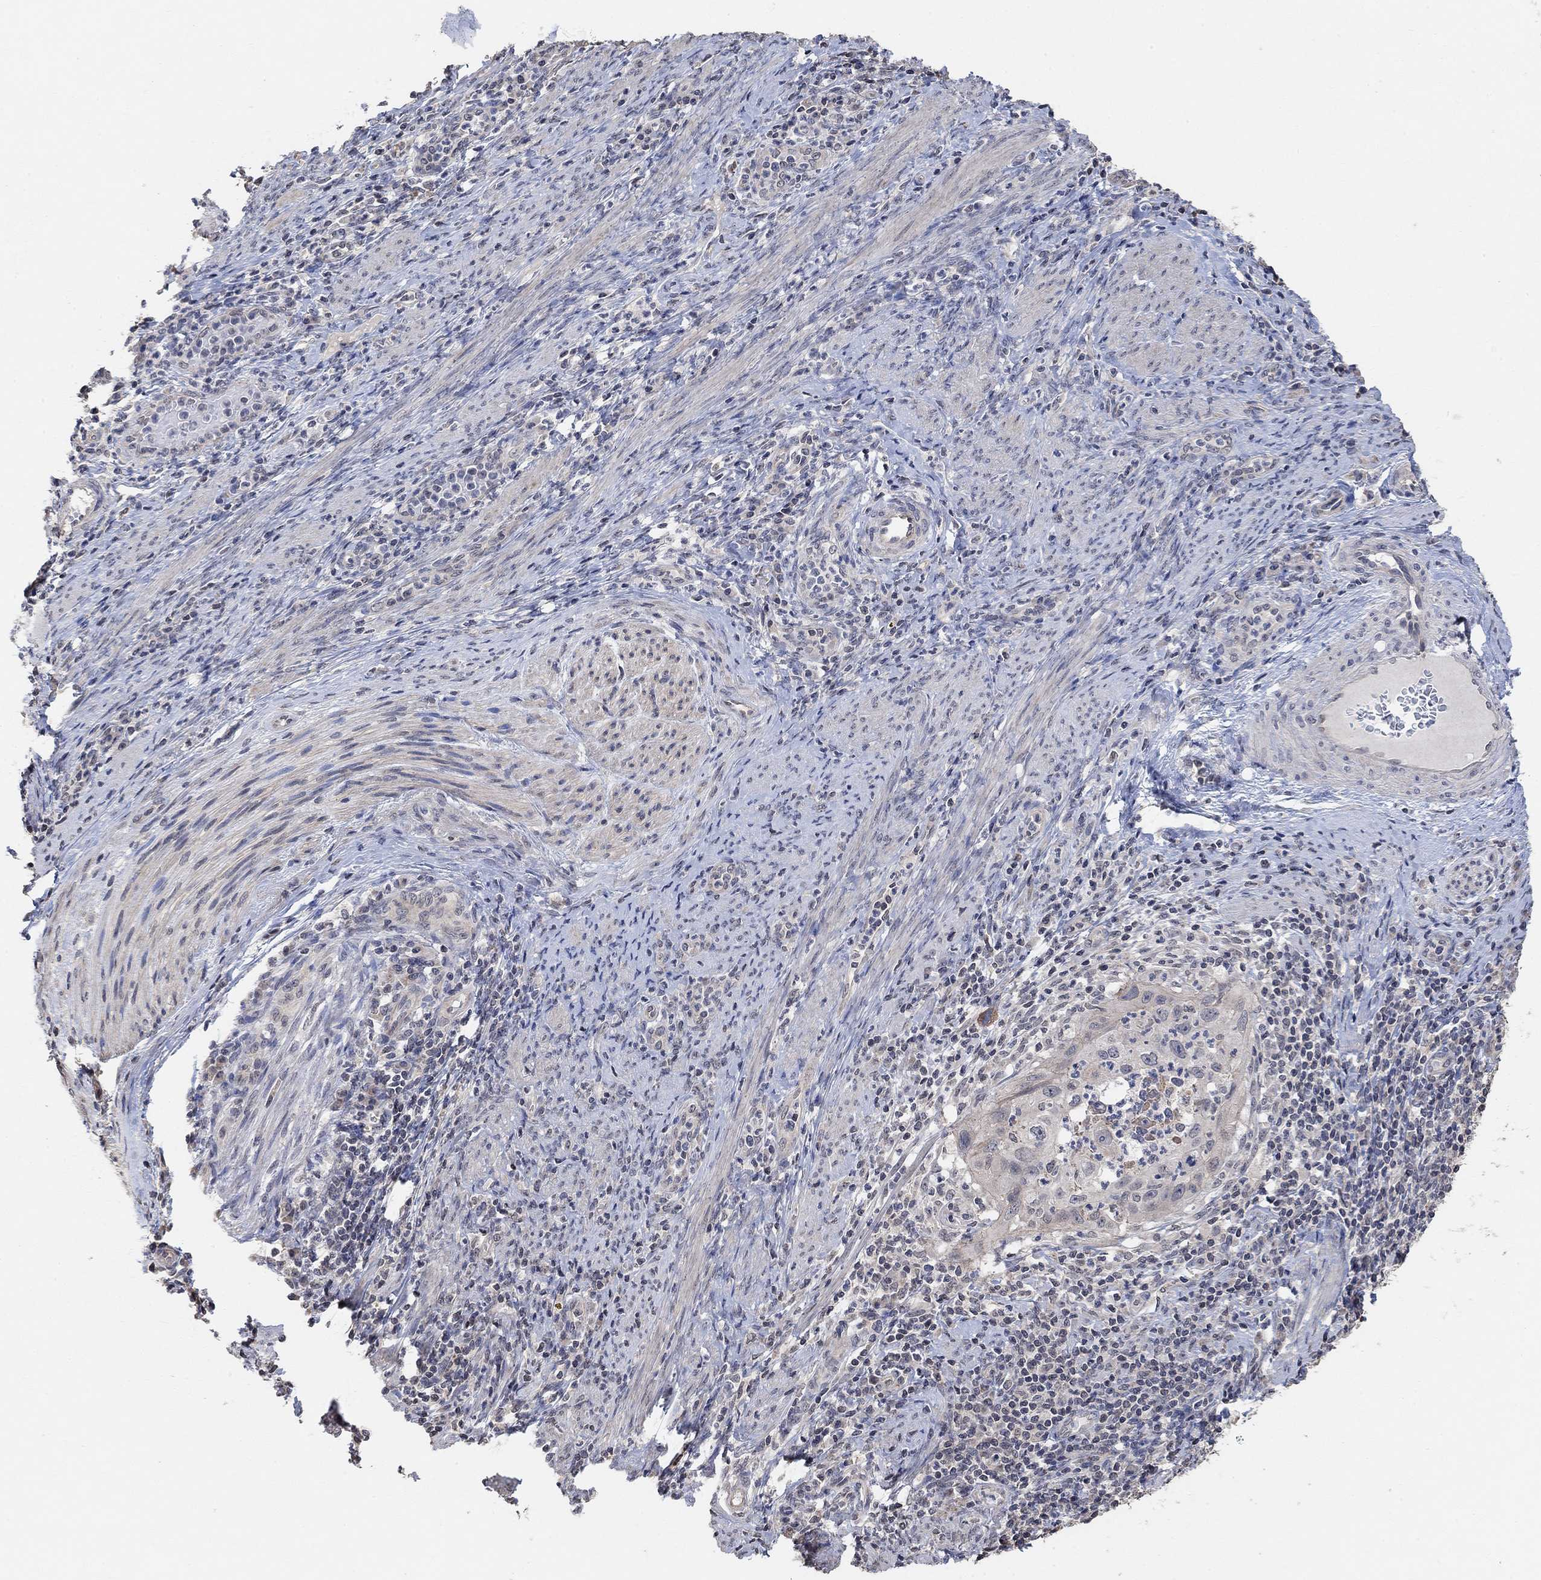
{"staining": {"intensity": "moderate", "quantity": "<25%", "location": "cytoplasmic/membranous"}, "tissue": "cervical cancer", "cell_type": "Tumor cells", "image_type": "cancer", "snomed": [{"axis": "morphology", "description": "Squamous cell carcinoma, NOS"}, {"axis": "topography", "description": "Cervix"}], "caption": "Brown immunohistochemical staining in human squamous cell carcinoma (cervical) displays moderate cytoplasmic/membranous expression in approximately <25% of tumor cells.", "gene": "UNC5B", "patient": {"sex": "female", "age": 26}}